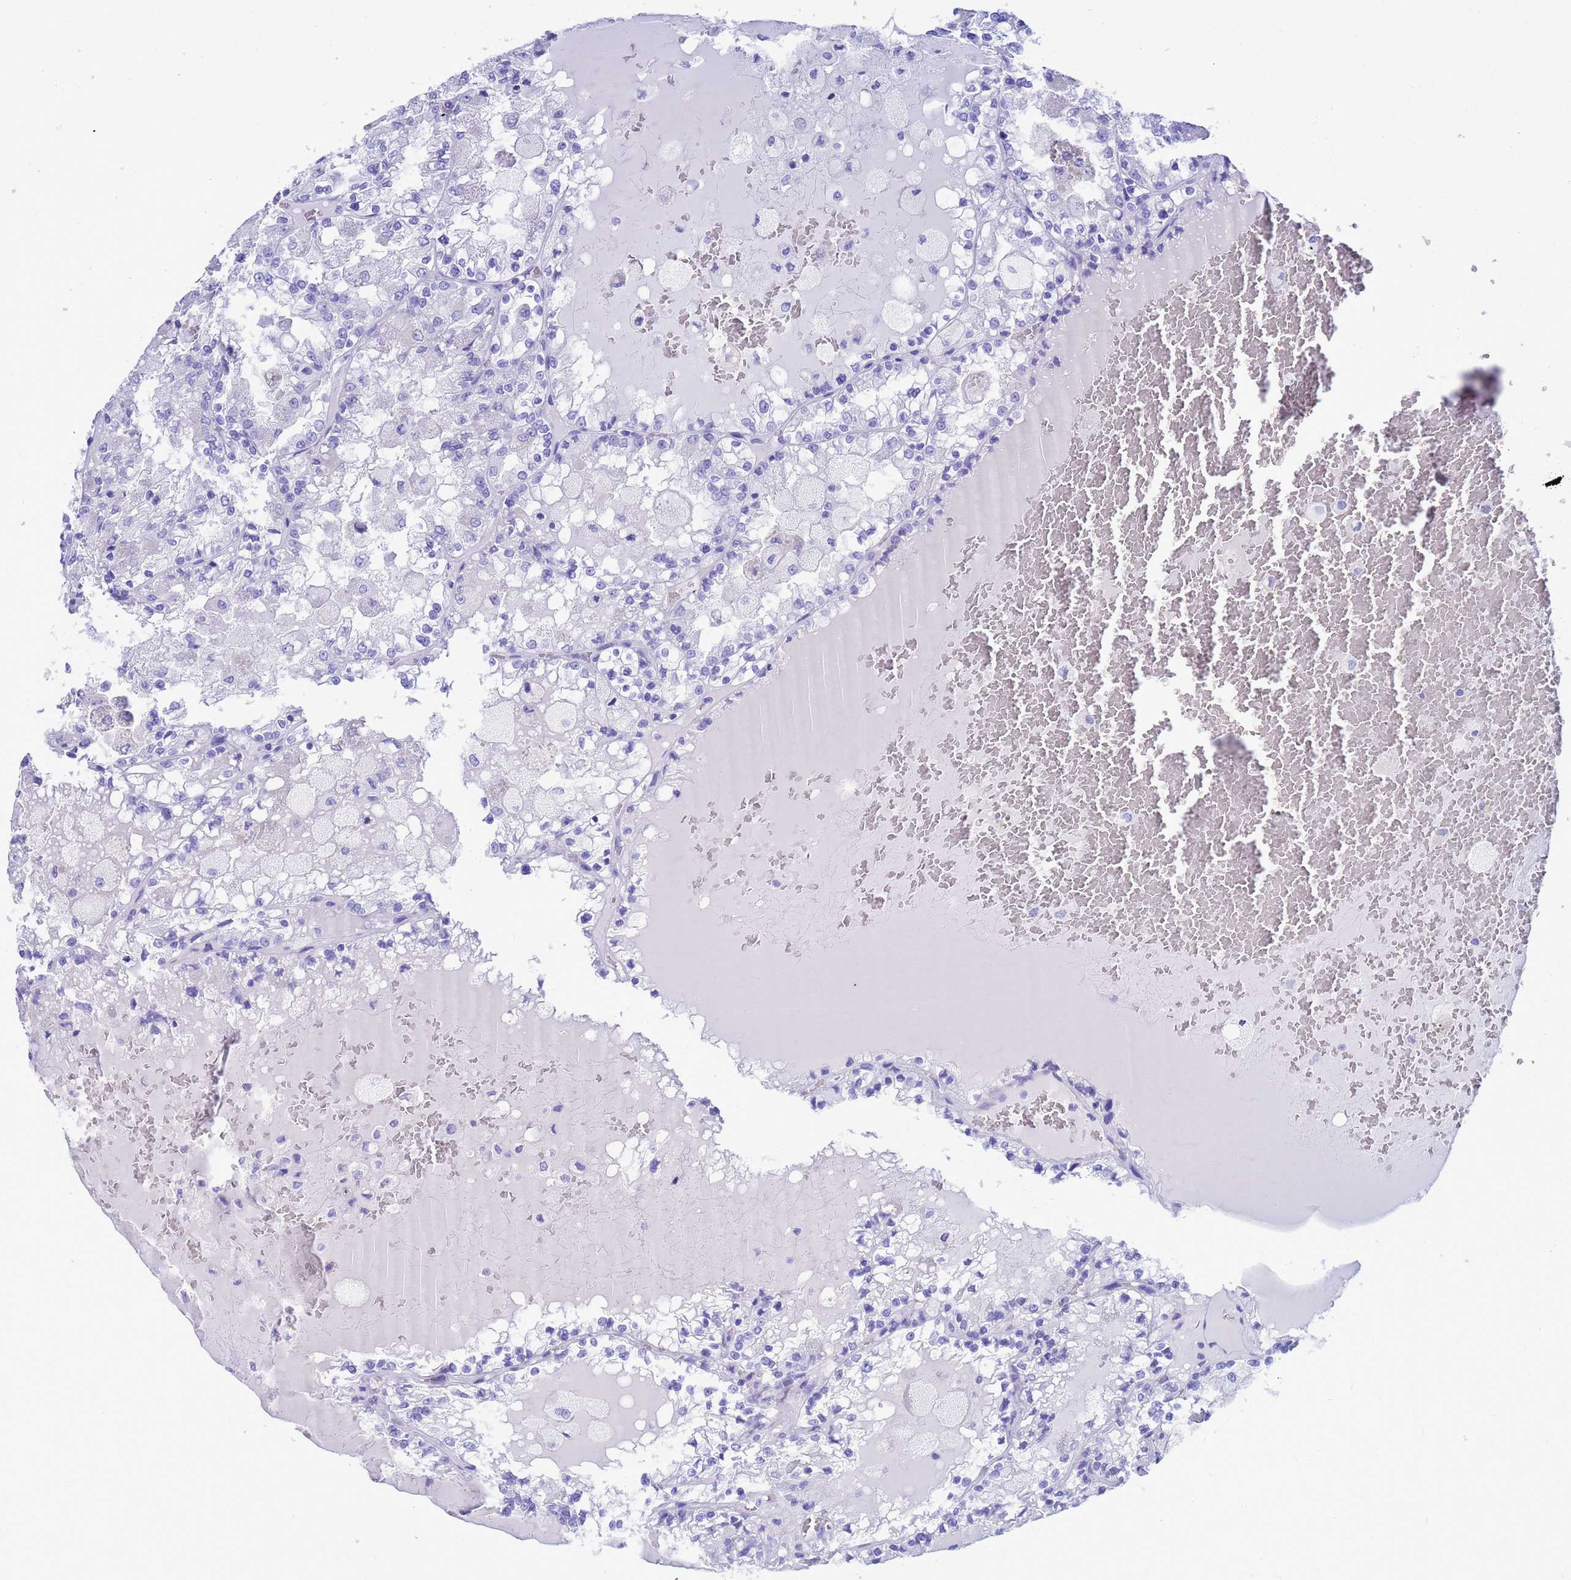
{"staining": {"intensity": "negative", "quantity": "none", "location": "none"}, "tissue": "renal cancer", "cell_type": "Tumor cells", "image_type": "cancer", "snomed": [{"axis": "morphology", "description": "Adenocarcinoma, NOS"}, {"axis": "topography", "description": "Kidney"}], "caption": "High power microscopy micrograph of an immunohistochemistry histopathology image of renal cancer (adenocarcinoma), revealing no significant positivity in tumor cells.", "gene": "AKR1C2", "patient": {"sex": "female", "age": 56}}